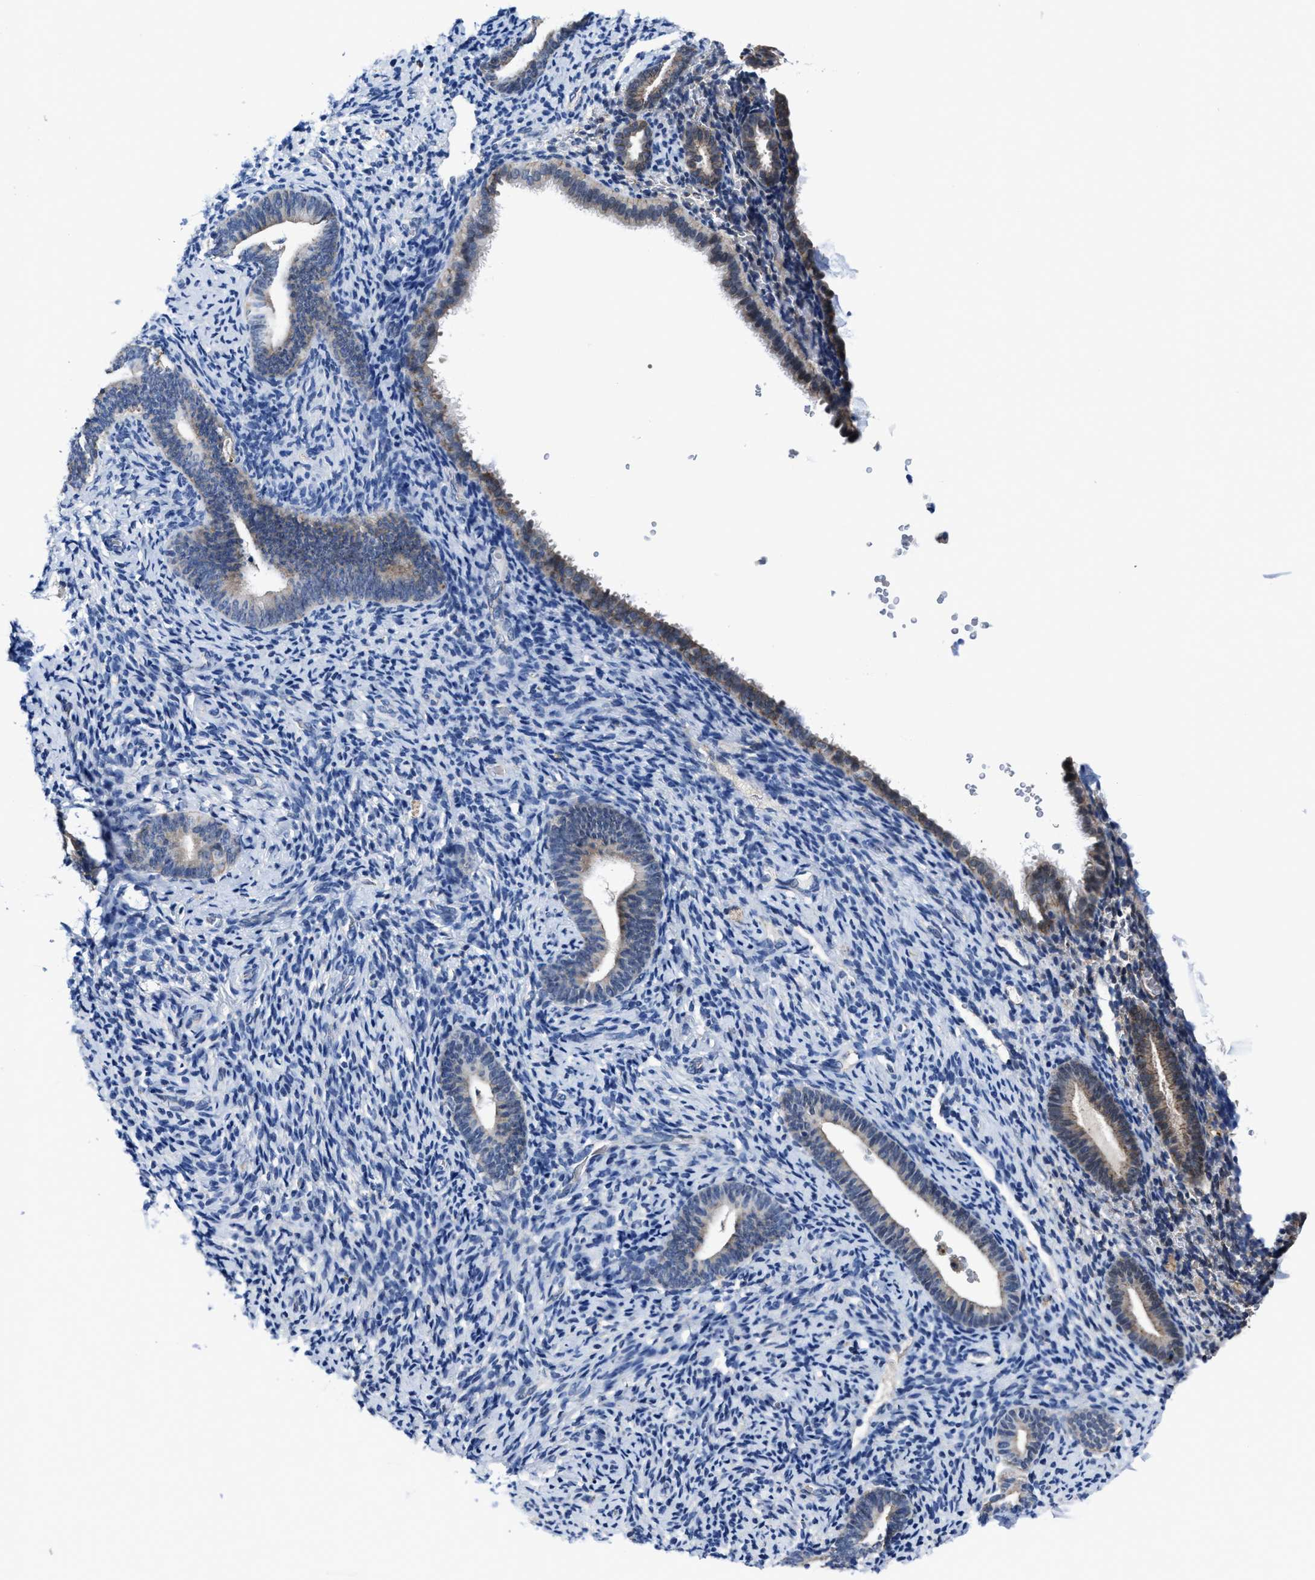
{"staining": {"intensity": "negative", "quantity": "none", "location": "none"}, "tissue": "endometrium", "cell_type": "Cells in endometrial stroma", "image_type": "normal", "snomed": [{"axis": "morphology", "description": "Normal tissue, NOS"}, {"axis": "topography", "description": "Endometrium"}], "caption": "The photomicrograph shows no staining of cells in endometrial stroma in benign endometrium. (DAB (3,3'-diaminobenzidine) immunohistochemistry (IHC) with hematoxylin counter stain).", "gene": "GHITM", "patient": {"sex": "female", "age": 51}}